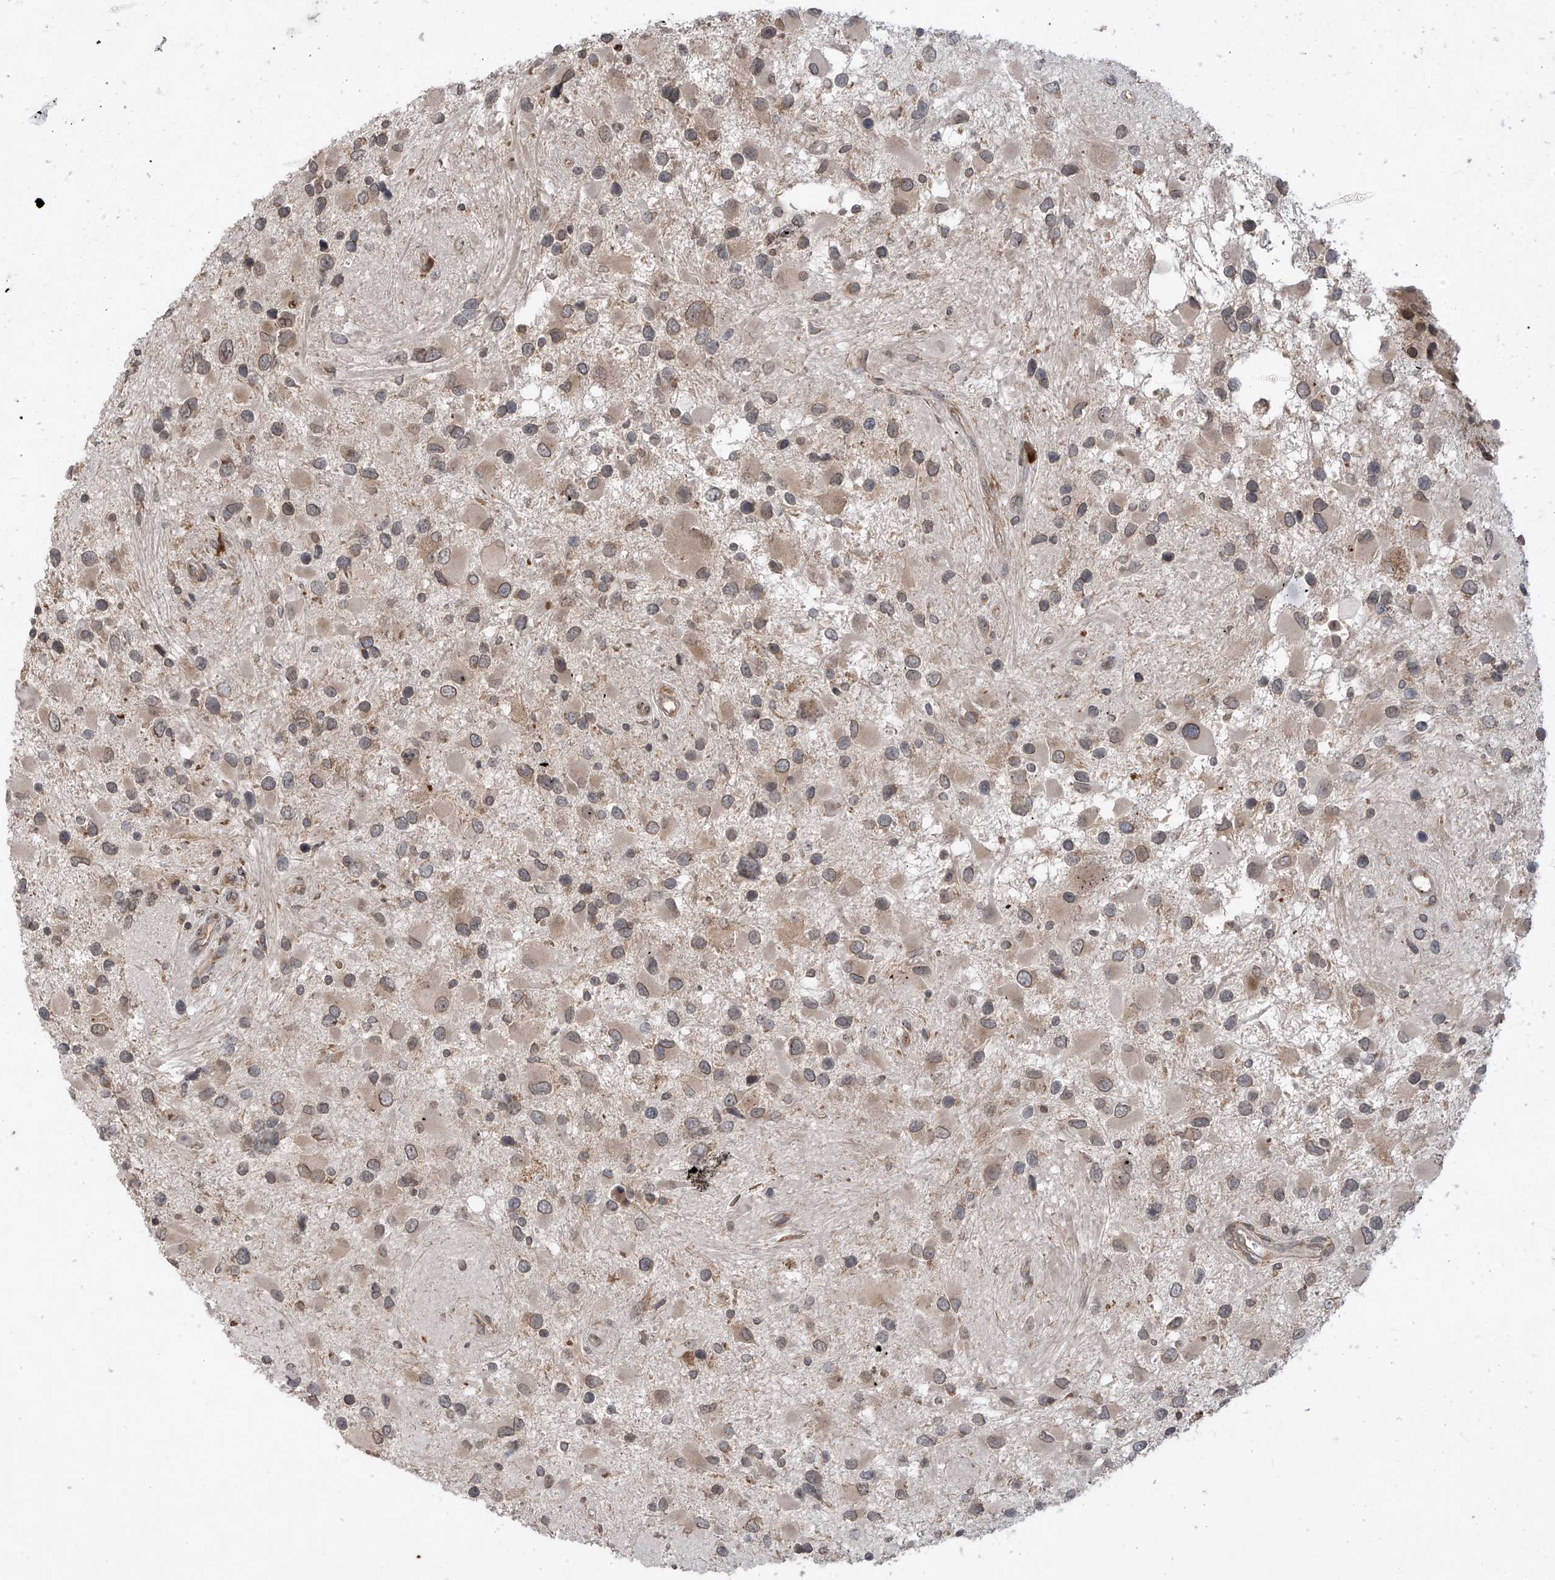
{"staining": {"intensity": "weak", "quantity": "25%-75%", "location": "cytoplasmic/membranous"}, "tissue": "glioma", "cell_type": "Tumor cells", "image_type": "cancer", "snomed": [{"axis": "morphology", "description": "Glioma, malignant, High grade"}, {"axis": "topography", "description": "Brain"}], "caption": "Immunohistochemical staining of glioma demonstrates low levels of weak cytoplasmic/membranous protein expression in approximately 25%-75% of tumor cells.", "gene": "RPL34", "patient": {"sex": "male", "age": 53}}